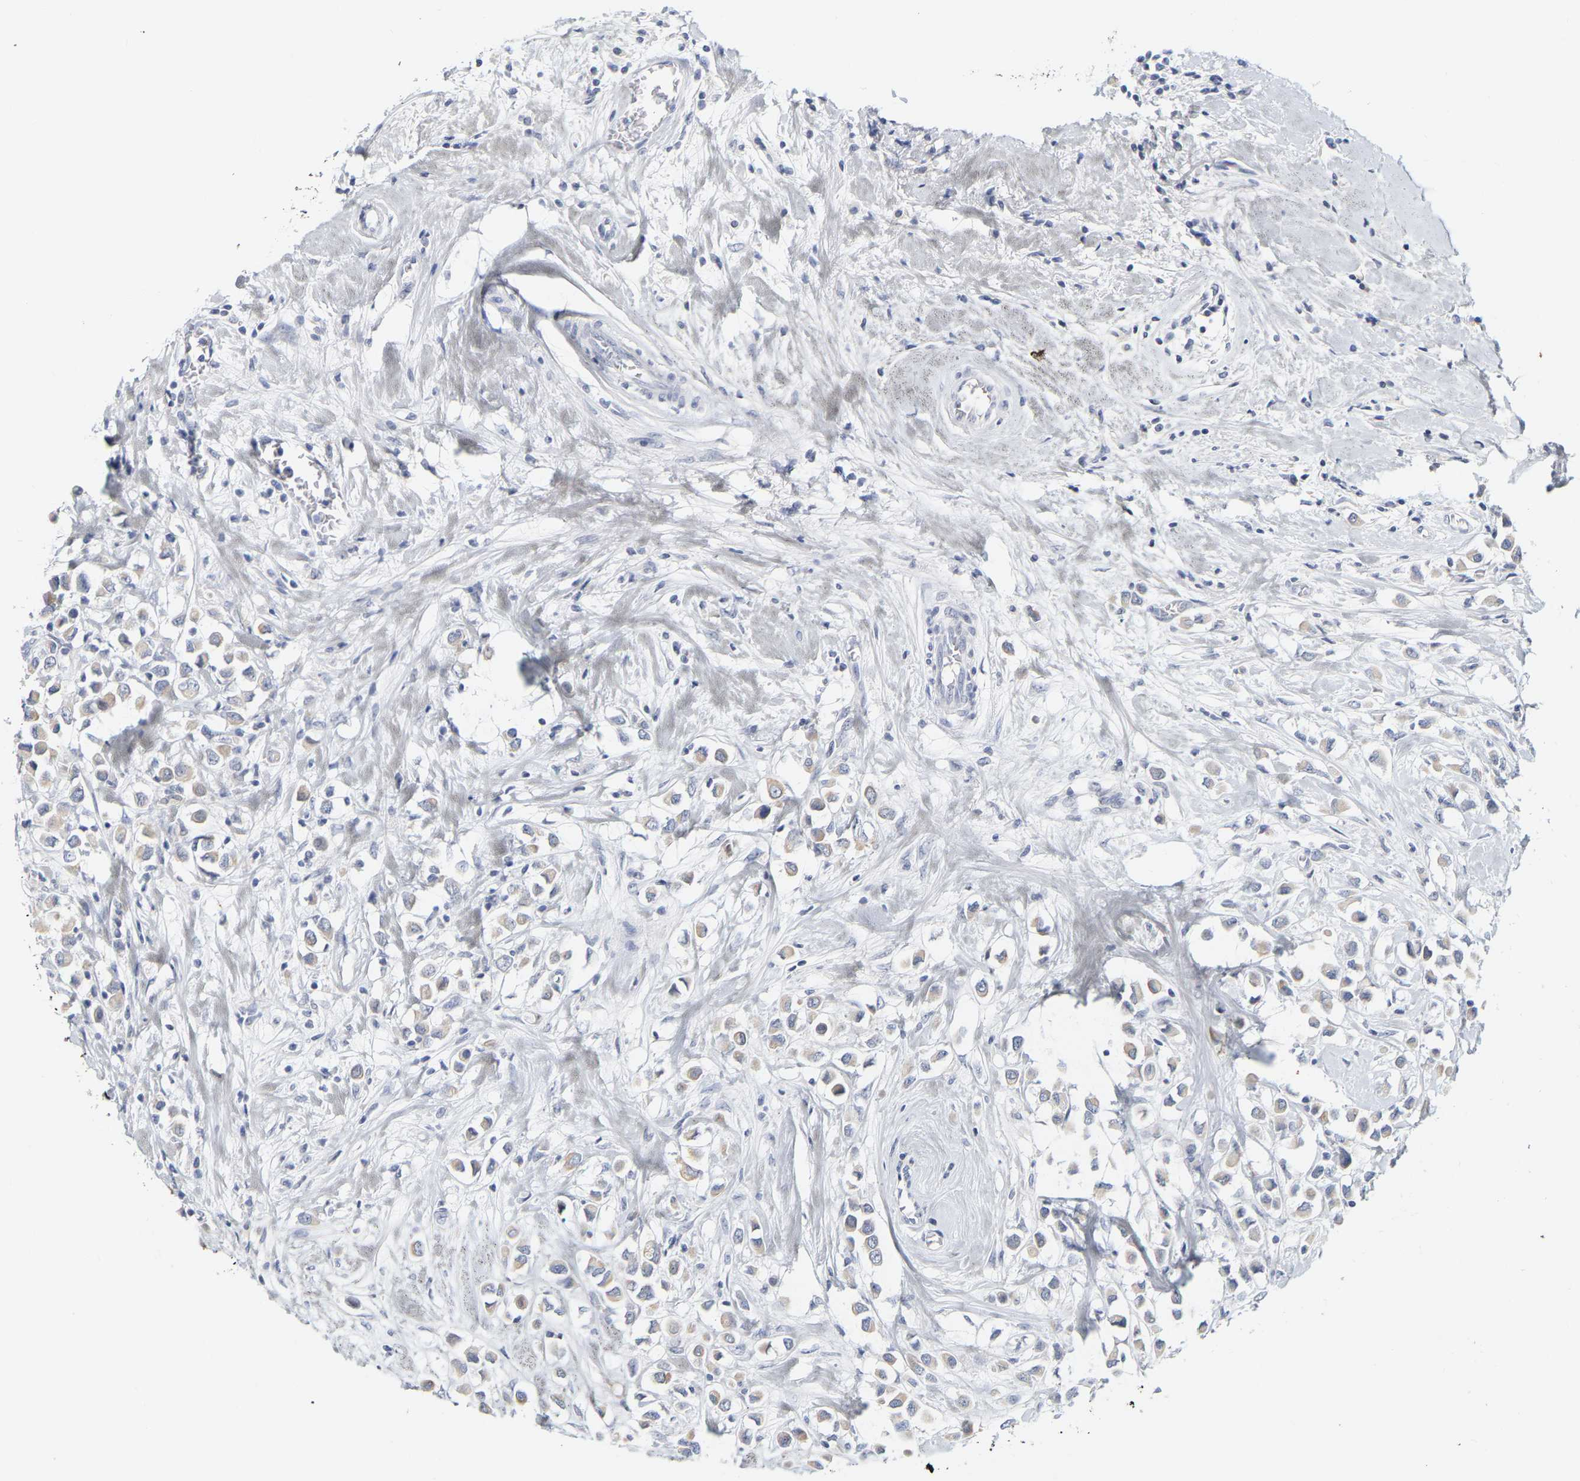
{"staining": {"intensity": "weak", "quantity": ">75%", "location": "cytoplasmic/membranous"}, "tissue": "breast cancer", "cell_type": "Tumor cells", "image_type": "cancer", "snomed": [{"axis": "morphology", "description": "Duct carcinoma"}, {"axis": "topography", "description": "Breast"}], "caption": "A low amount of weak cytoplasmic/membranous expression is present in approximately >75% of tumor cells in breast invasive ductal carcinoma tissue. (Brightfield microscopy of DAB IHC at high magnification).", "gene": "KRT76", "patient": {"sex": "female", "age": 61}}